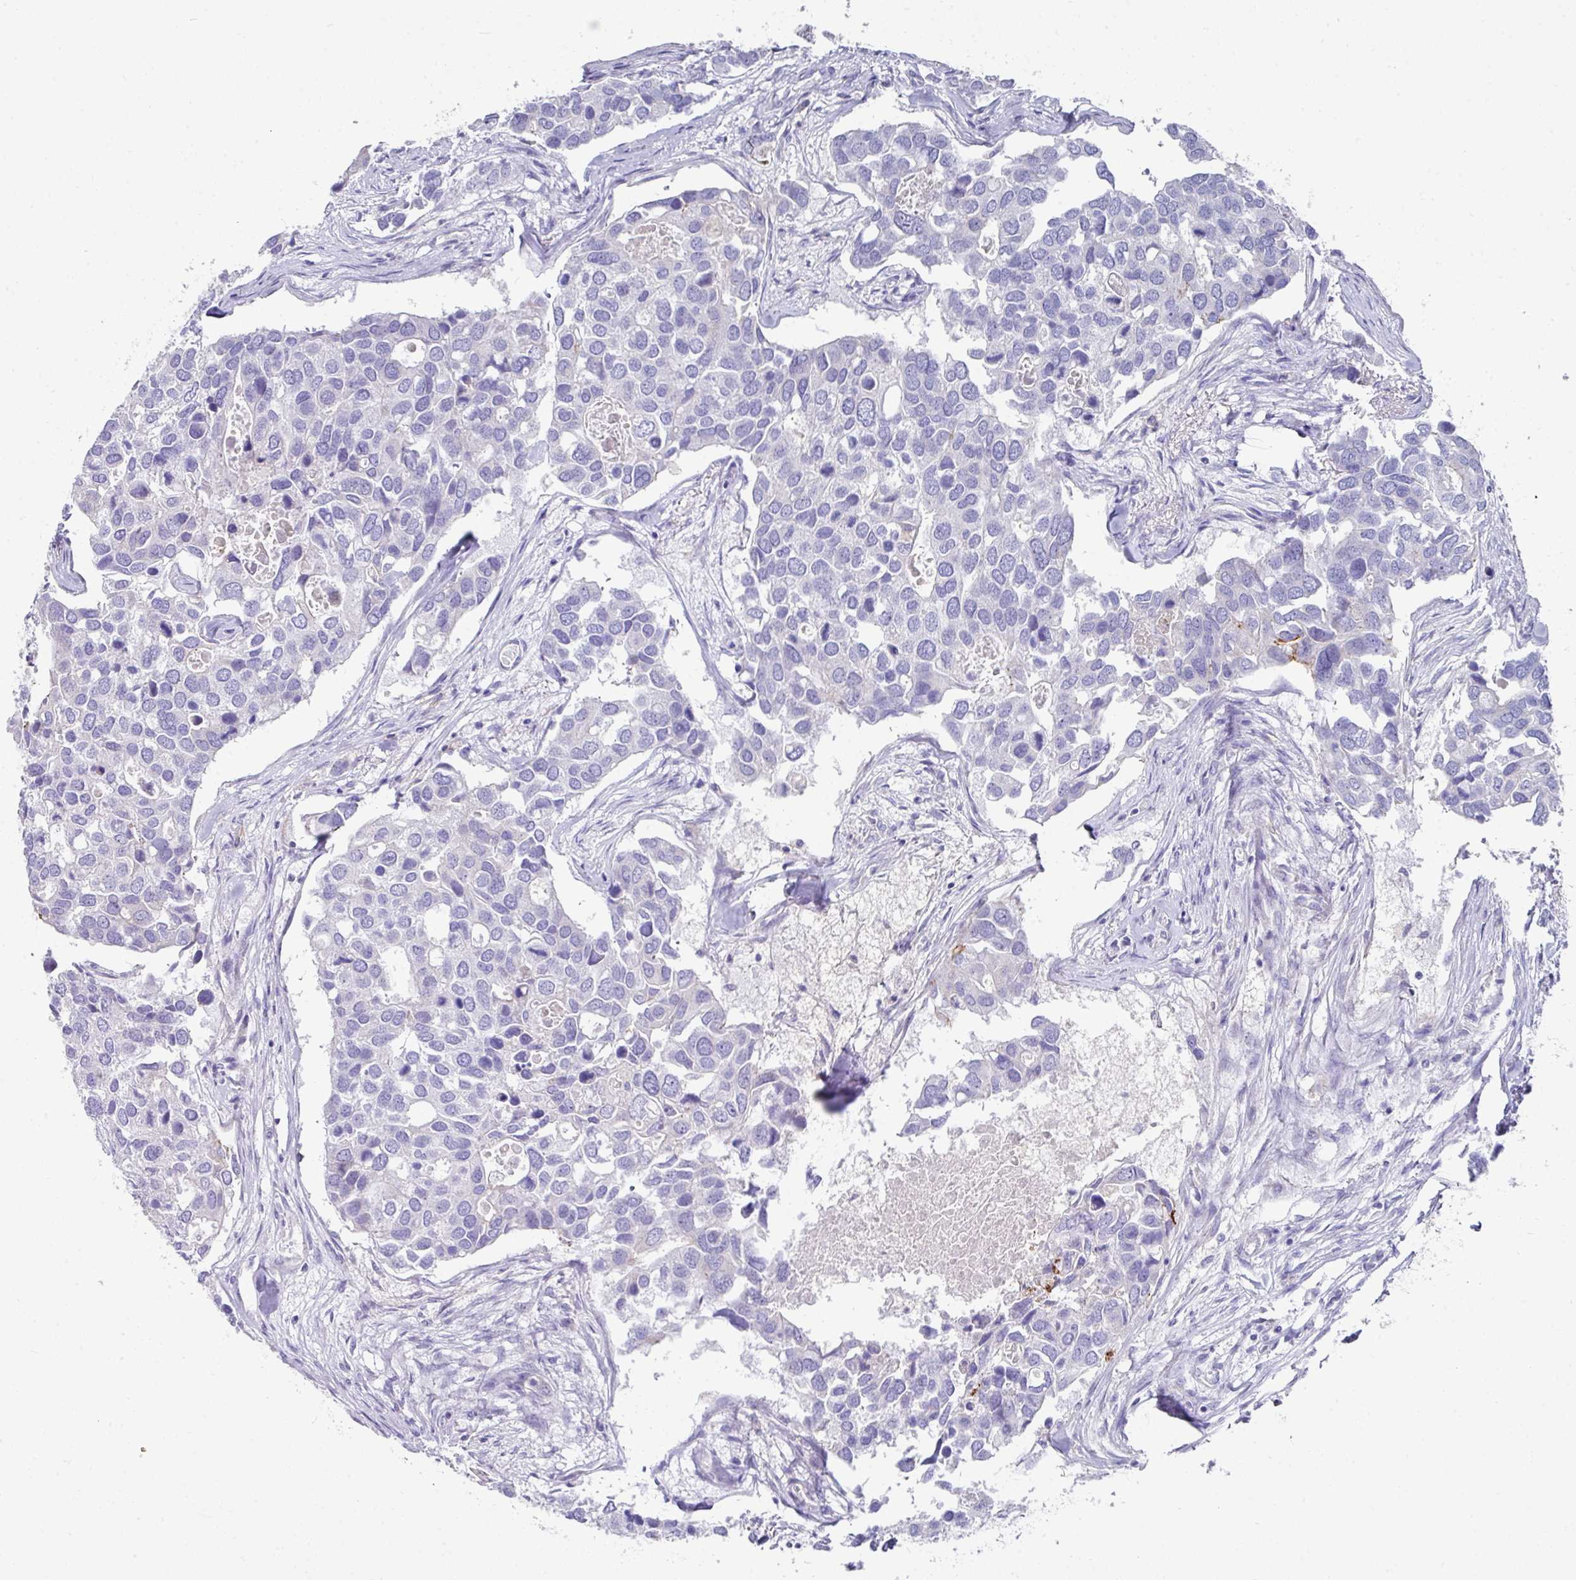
{"staining": {"intensity": "negative", "quantity": "none", "location": "none"}, "tissue": "breast cancer", "cell_type": "Tumor cells", "image_type": "cancer", "snomed": [{"axis": "morphology", "description": "Duct carcinoma"}, {"axis": "topography", "description": "Breast"}], "caption": "Immunohistochemical staining of breast cancer shows no significant staining in tumor cells.", "gene": "CLDN1", "patient": {"sex": "female", "age": 83}}